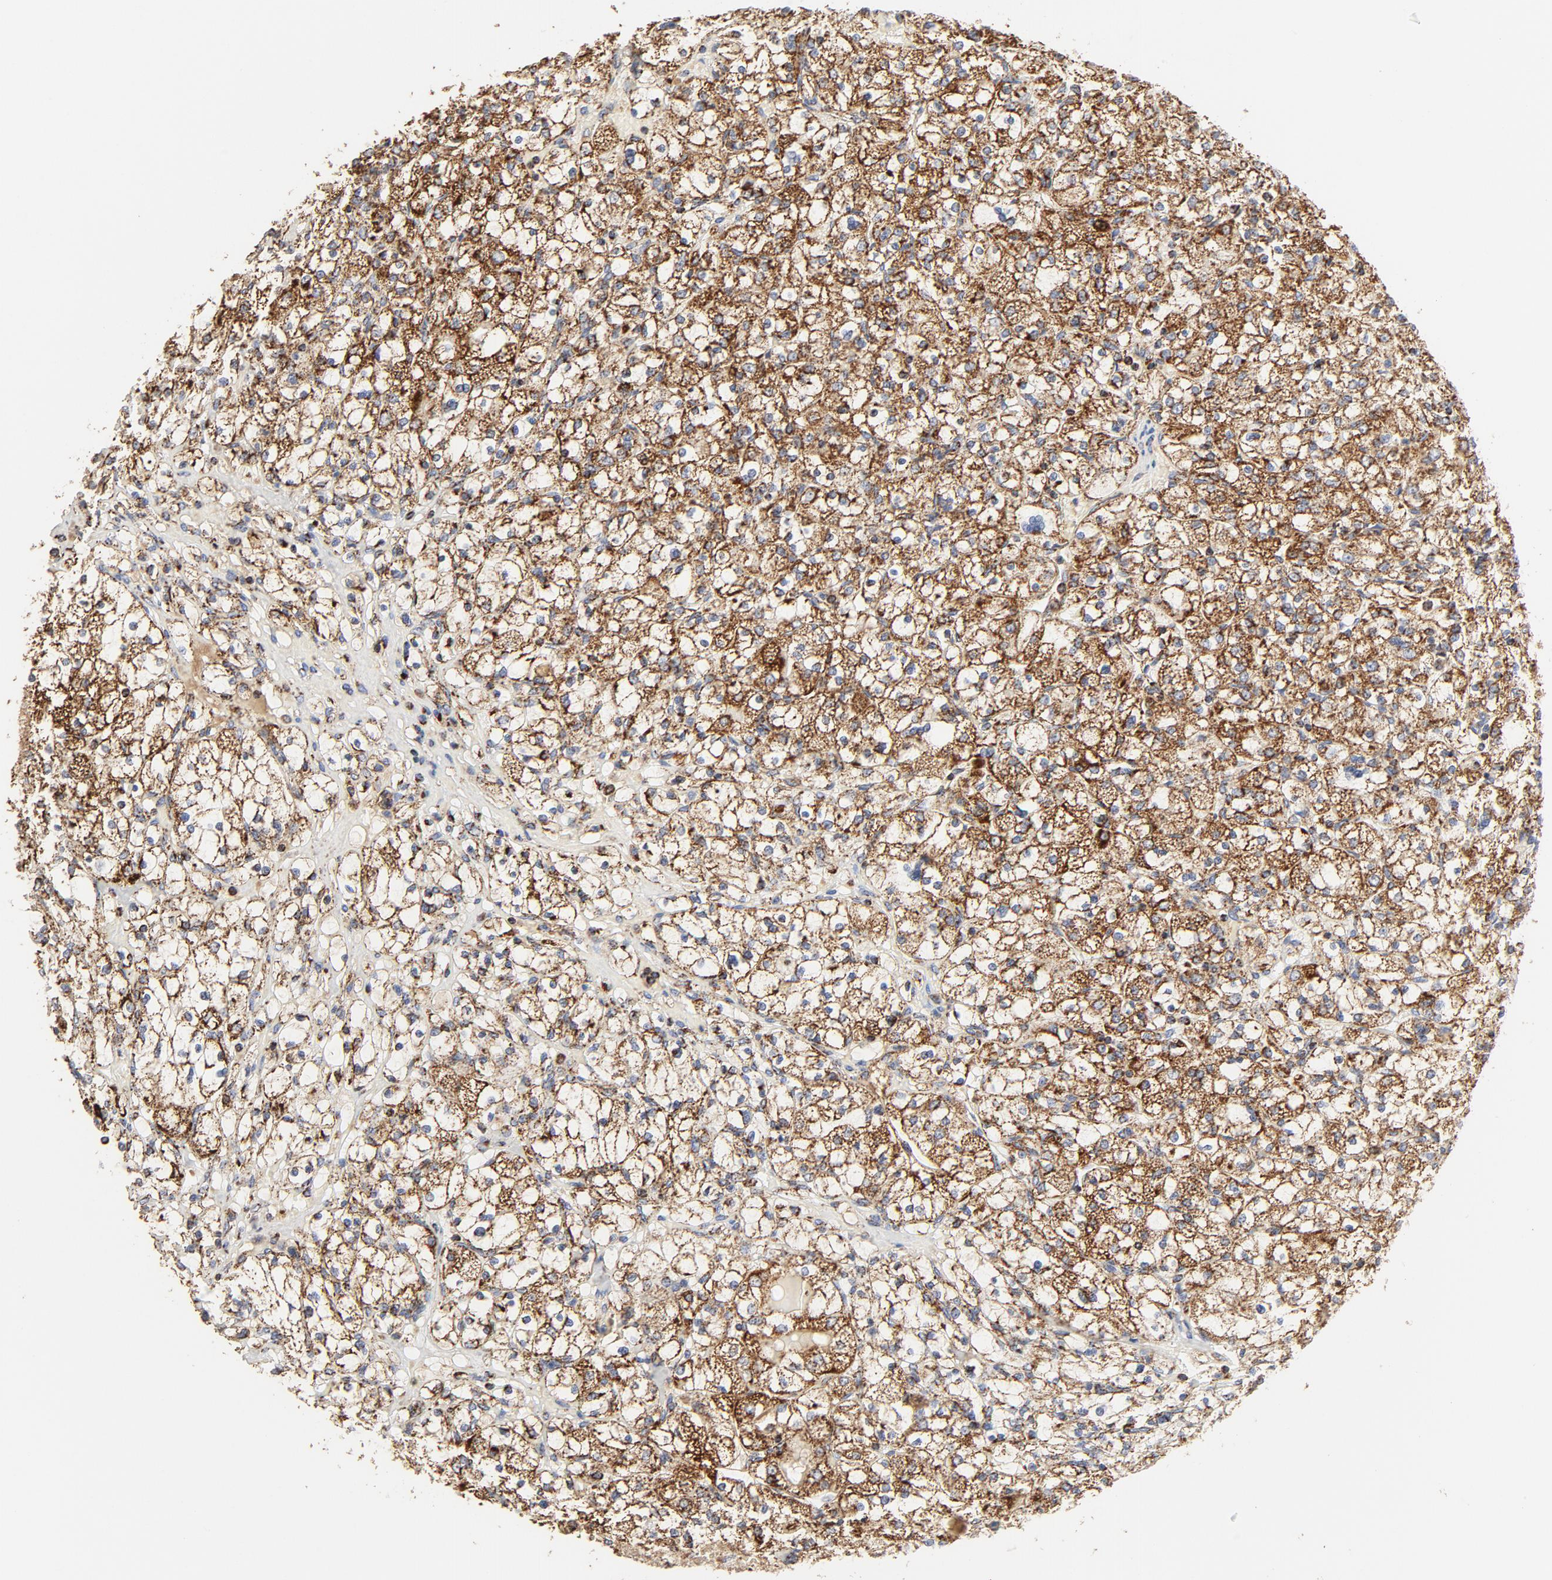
{"staining": {"intensity": "strong", "quantity": ">75%", "location": "cytoplasmic/membranous"}, "tissue": "renal cancer", "cell_type": "Tumor cells", "image_type": "cancer", "snomed": [{"axis": "morphology", "description": "Adenocarcinoma, NOS"}, {"axis": "topography", "description": "Kidney"}], "caption": "DAB (3,3'-diaminobenzidine) immunohistochemical staining of adenocarcinoma (renal) reveals strong cytoplasmic/membranous protein positivity in approximately >75% of tumor cells.", "gene": "PCNX4", "patient": {"sex": "female", "age": 83}}